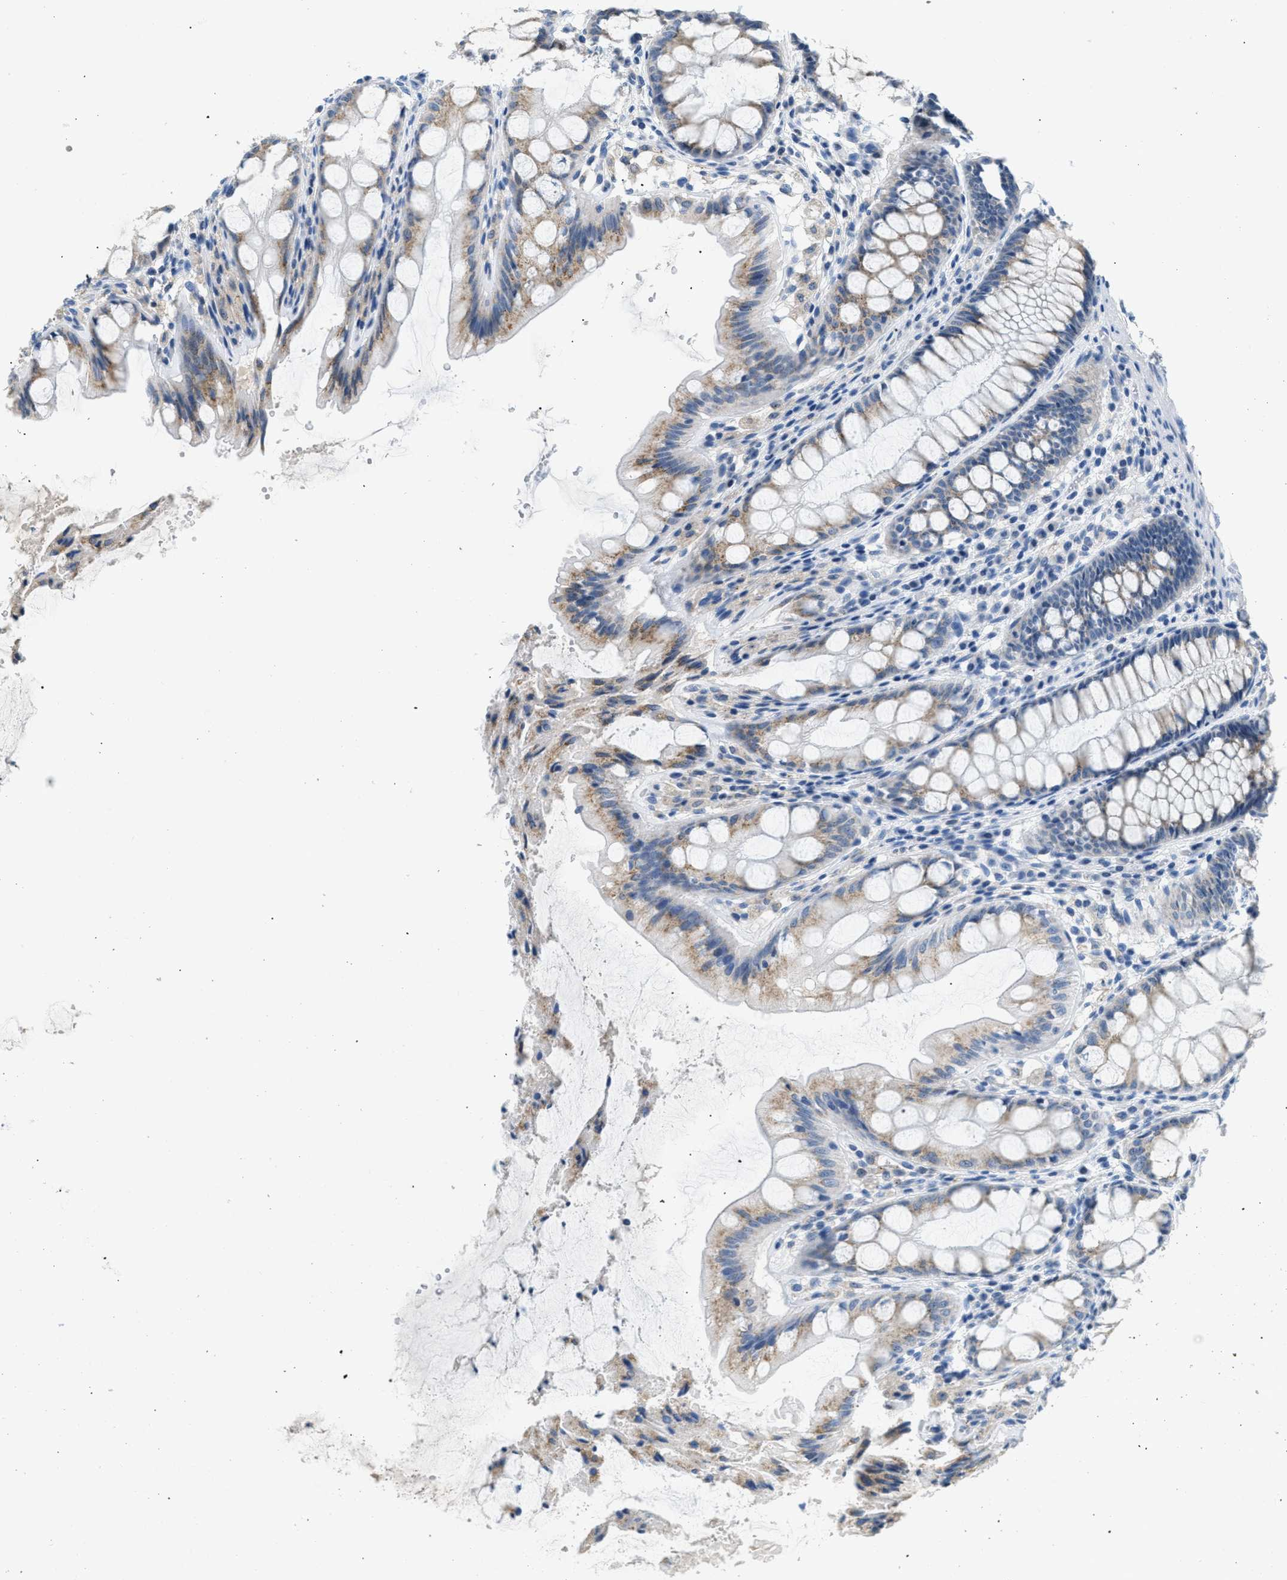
{"staining": {"intensity": "negative", "quantity": "none", "location": "none"}, "tissue": "colon", "cell_type": "Endothelial cells", "image_type": "normal", "snomed": [{"axis": "morphology", "description": "Normal tissue, NOS"}, {"axis": "topography", "description": "Colon"}], "caption": "This is an IHC histopathology image of benign colon. There is no staining in endothelial cells.", "gene": "TOMM34", "patient": {"sex": "male", "age": 47}}